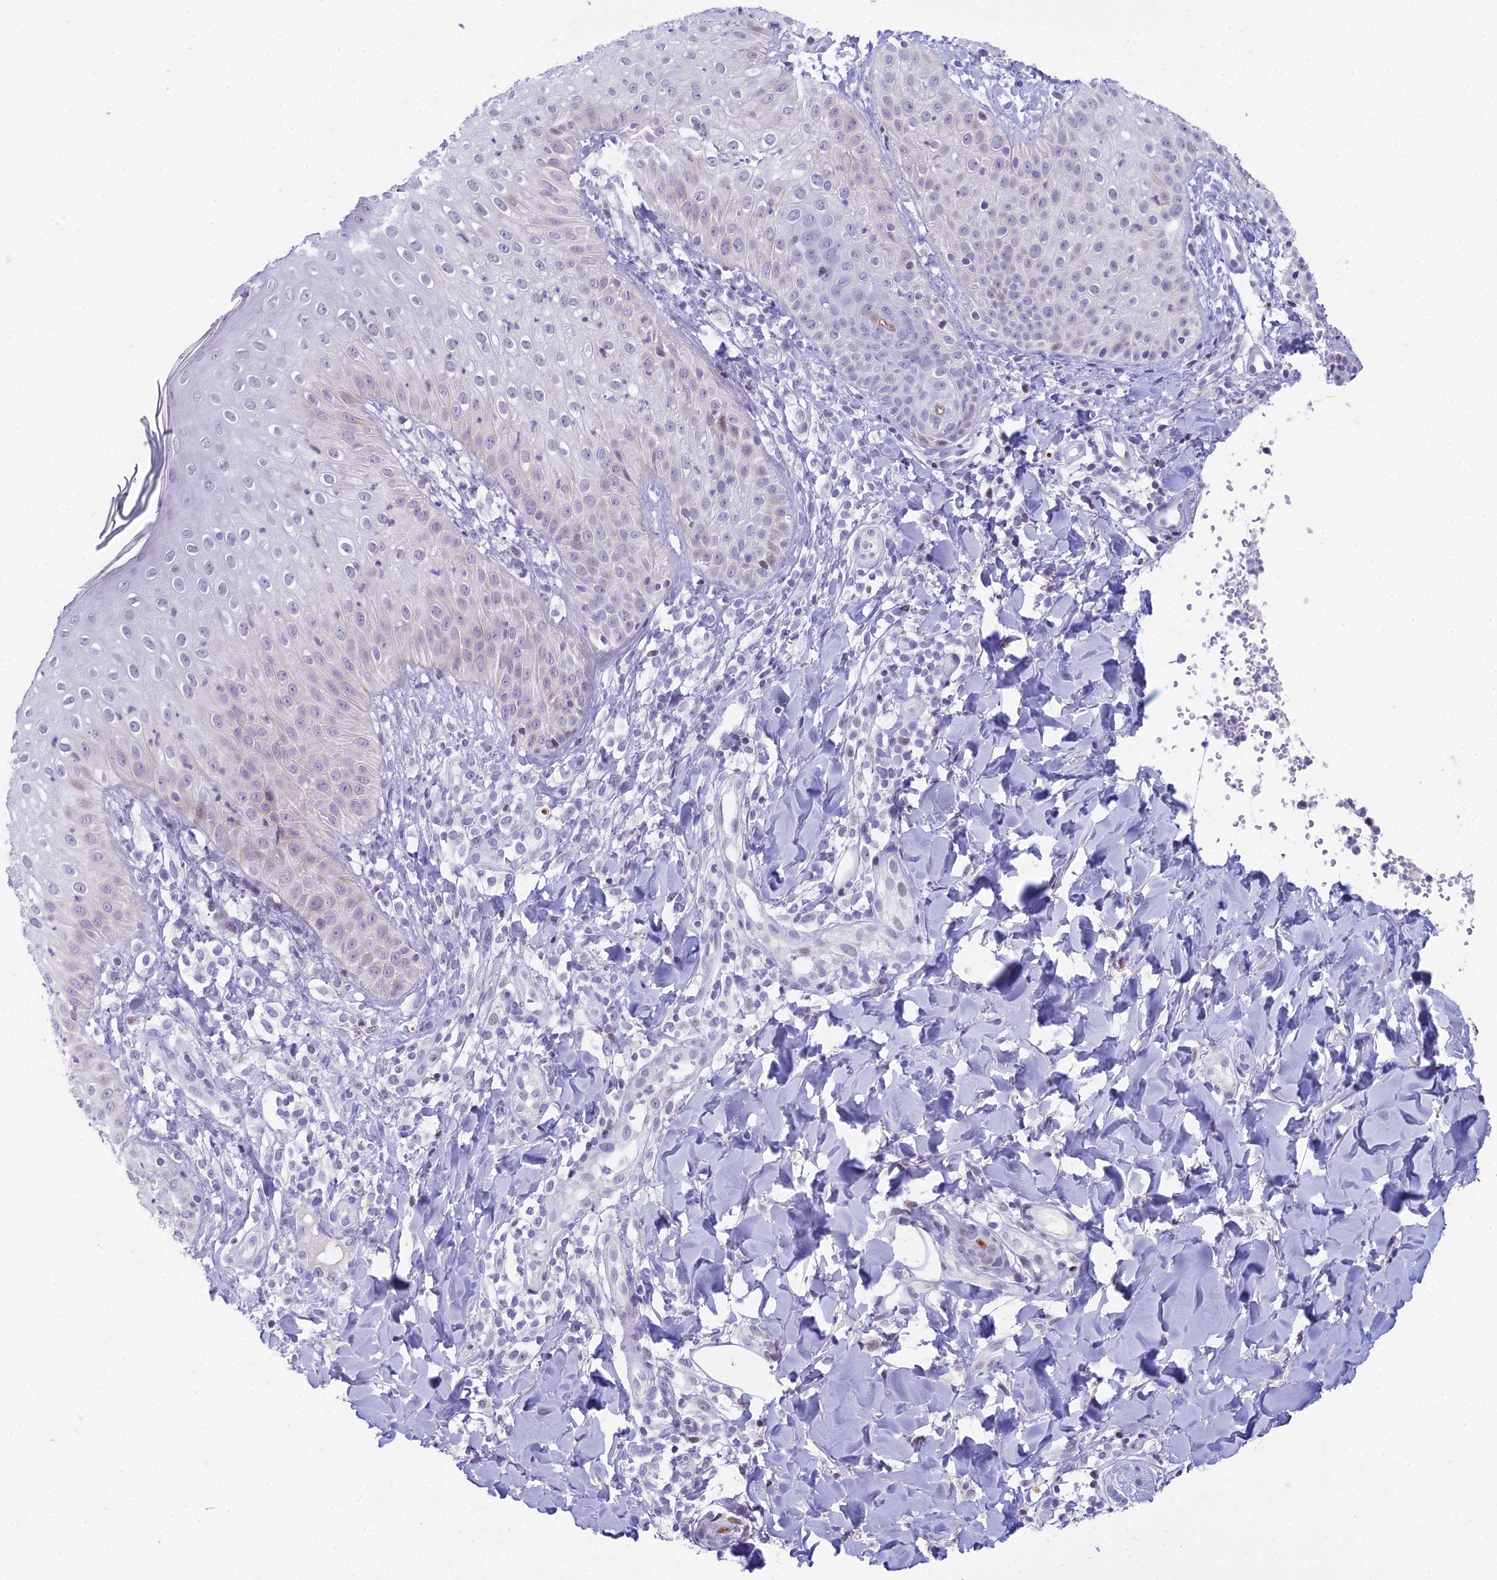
{"staining": {"intensity": "moderate", "quantity": "<25%", "location": "cytoplasmic/membranous,nuclear"}, "tissue": "skin", "cell_type": "Epidermal cells", "image_type": "normal", "snomed": [{"axis": "morphology", "description": "Normal tissue, NOS"}, {"axis": "morphology", "description": "Inflammation, NOS"}, {"axis": "topography", "description": "Soft tissue"}, {"axis": "topography", "description": "Anal"}], "caption": "IHC of normal skin reveals low levels of moderate cytoplasmic/membranous,nuclear positivity in approximately <25% of epidermal cells. Immunohistochemistry stains the protein of interest in brown and the nuclei are stained blue.", "gene": "CC2D2A", "patient": {"sex": "female", "age": 15}}